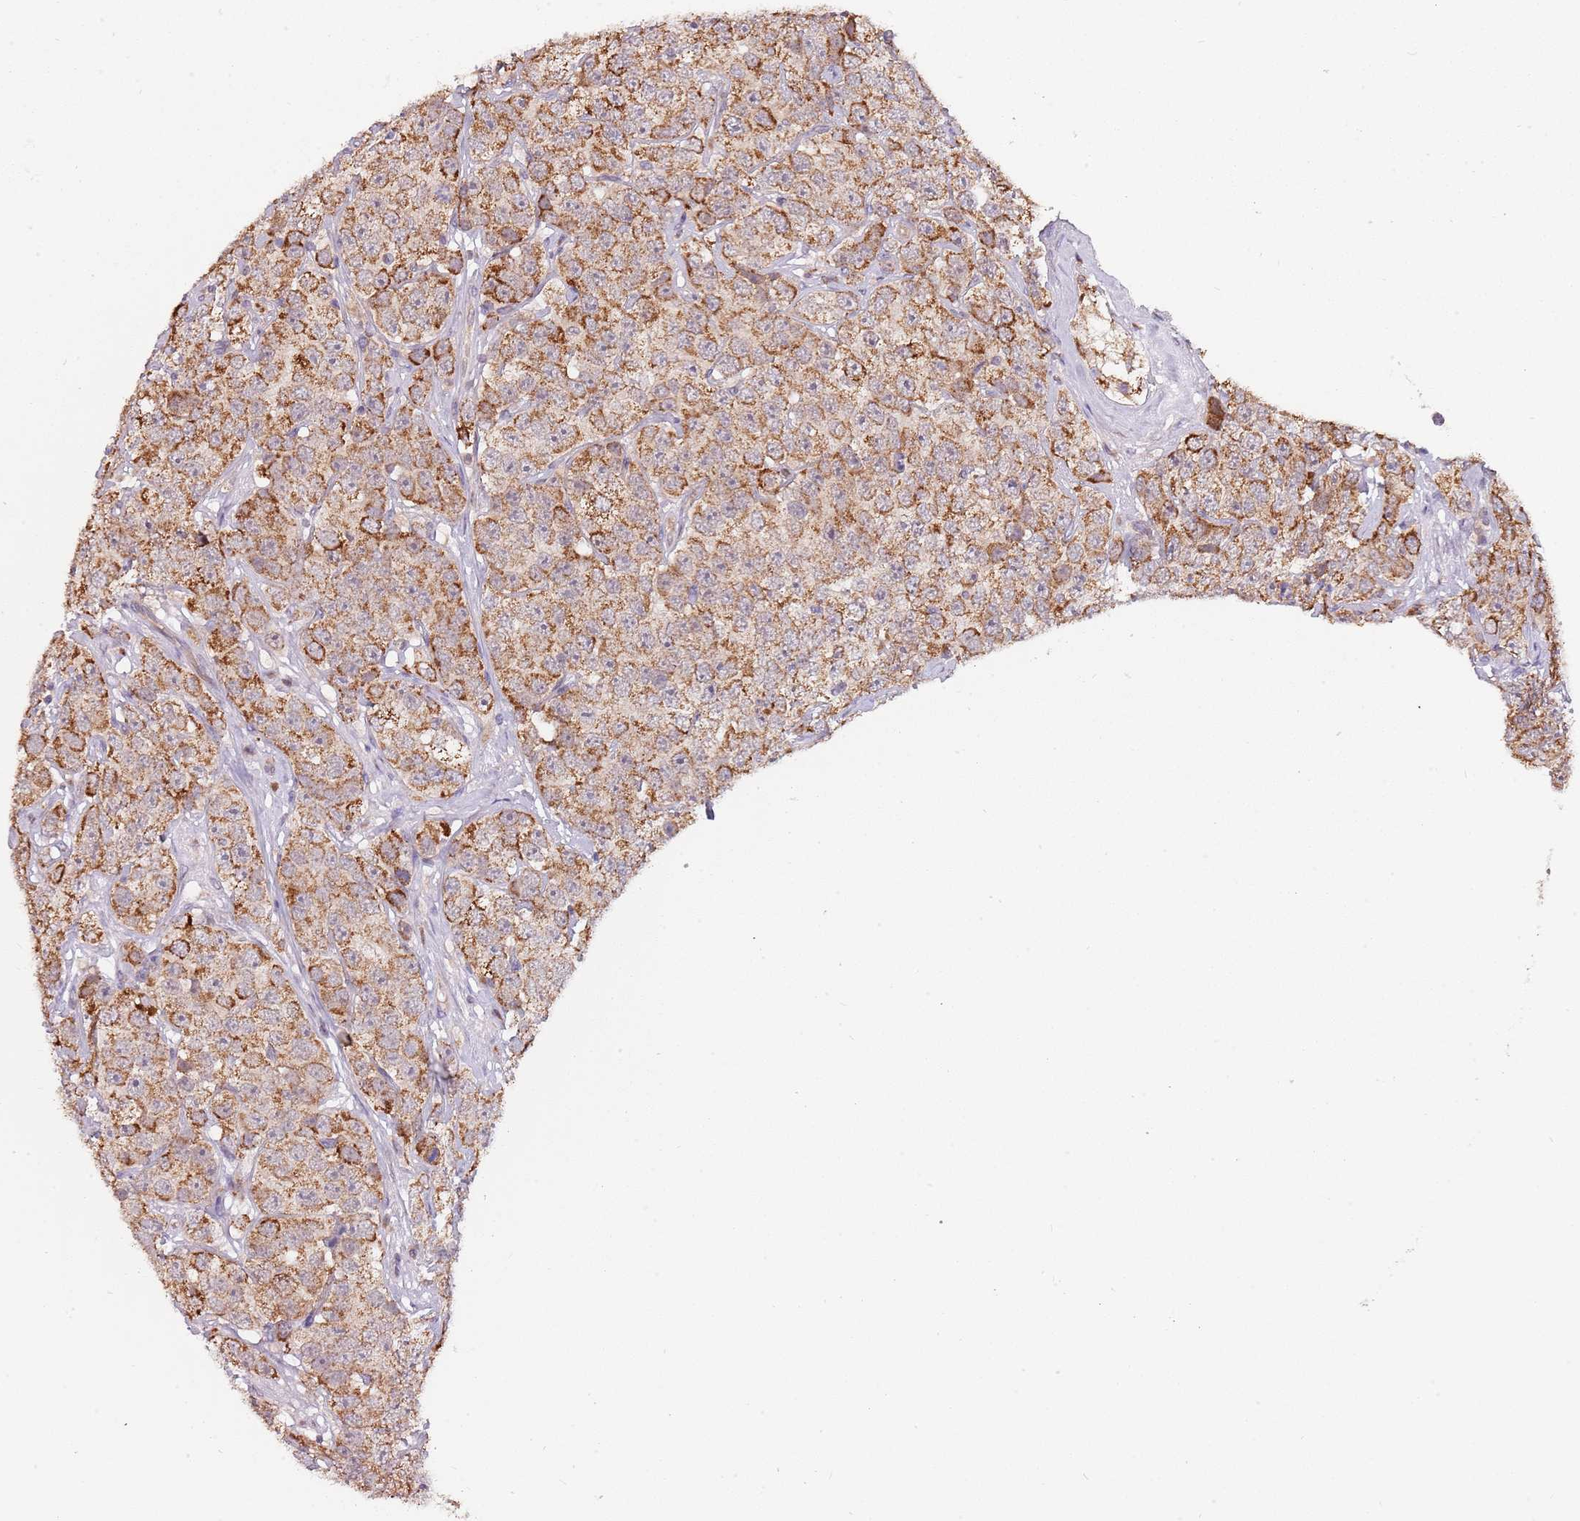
{"staining": {"intensity": "moderate", "quantity": ">75%", "location": "cytoplasmic/membranous"}, "tissue": "testis cancer", "cell_type": "Tumor cells", "image_type": "cancer", "snomed": [{"axis": "morphology", "description": "Seminoma, NOS"}, {"axis": "topography", "description": "Testis"}], "caption": "Human testis cancer (seminoma) stained with a brown dye displays moderate cytoplasmic/membranous positive expression in about >75% of tumor cells.", "gene": "RNF181", "patient": {"sex": "male", "age": 28}}